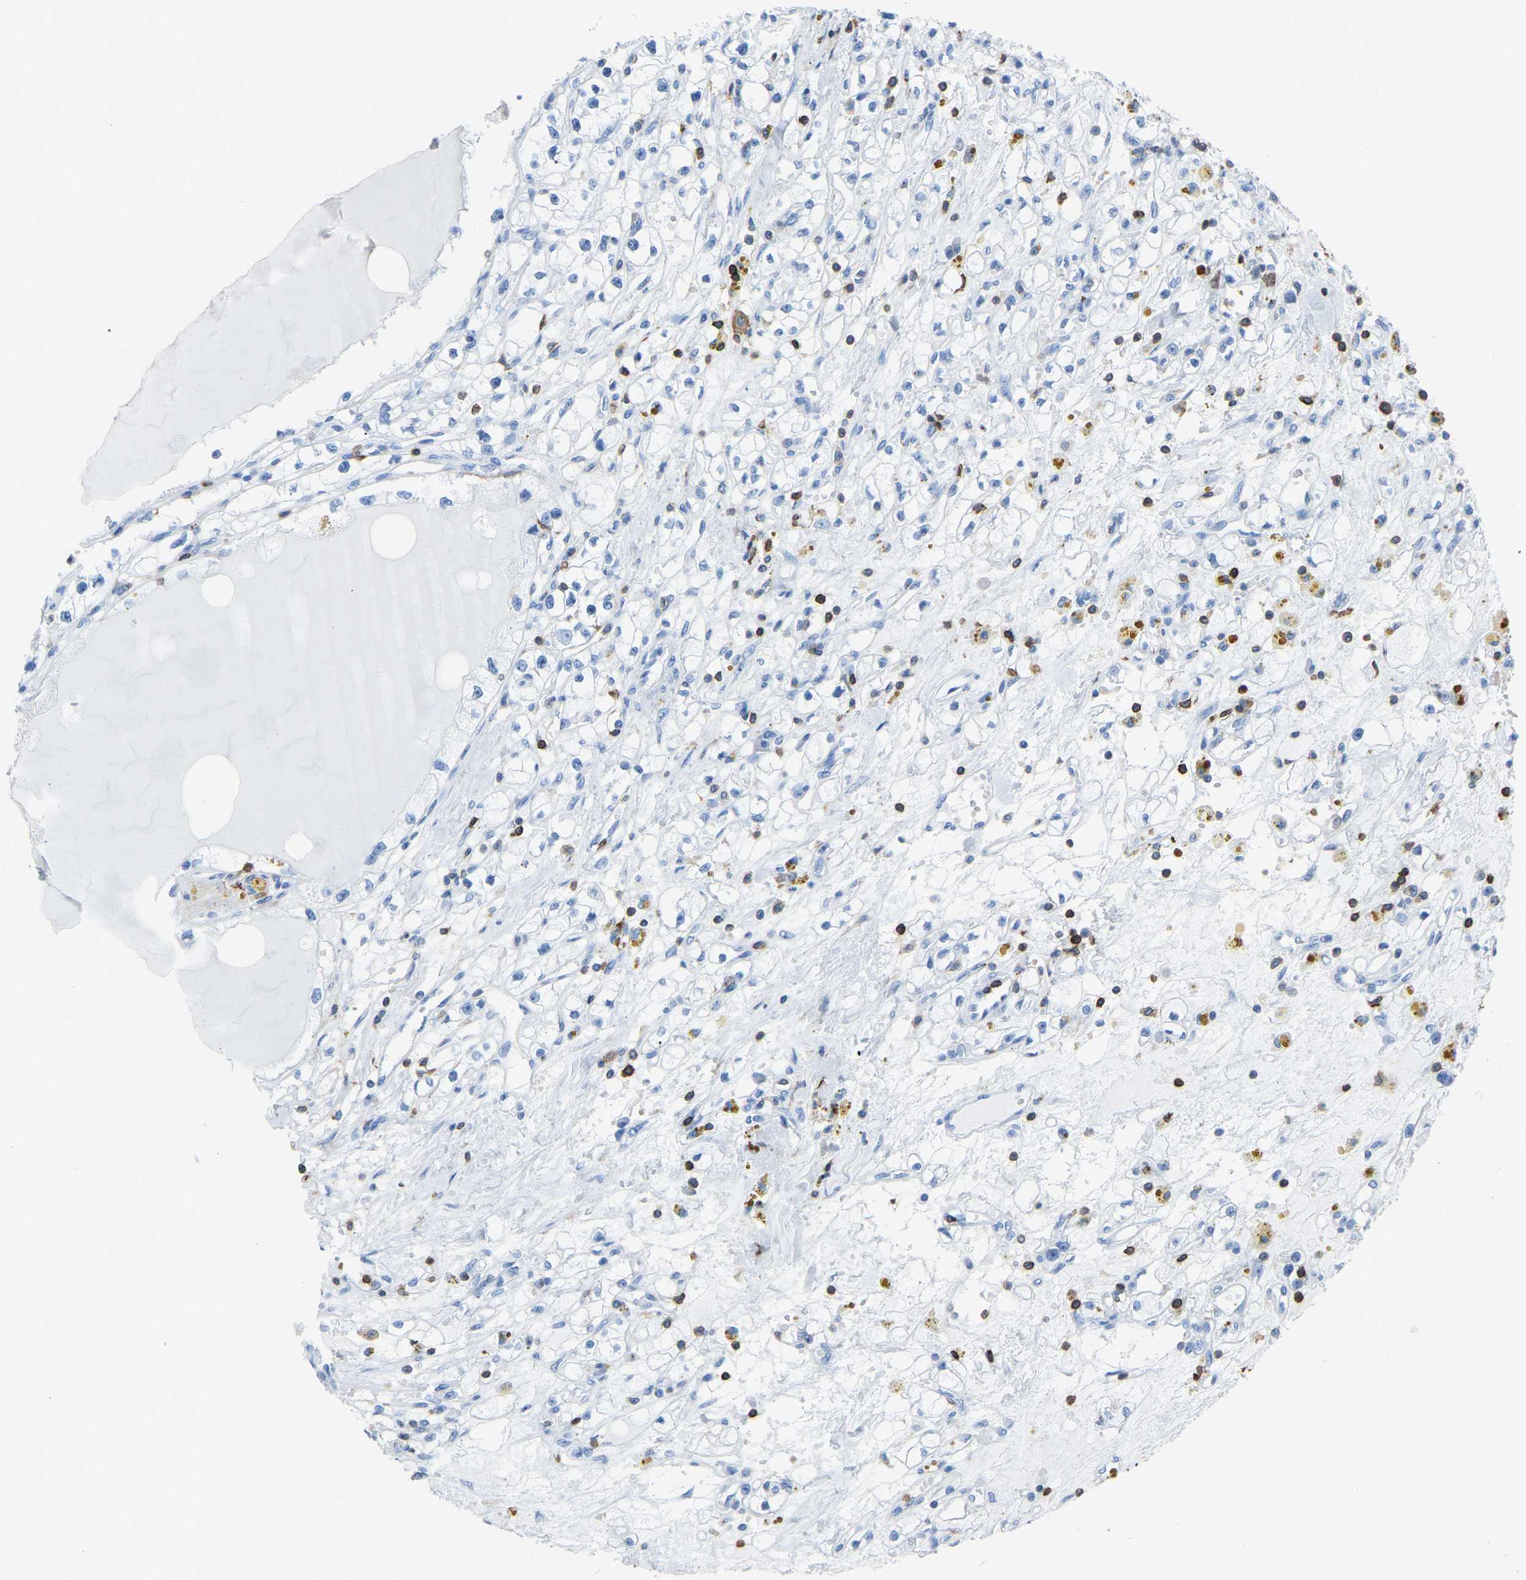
{"staining": {"intensity": "negative", "quantity": "none", "location": "none"}, "tissue": "renal cancer", "cell_type": "Tumor cells", "image_type": "cancer", "snomed": [{"axis": "morphology", "description": "Adenocarcinoma, NOS"}, {"axis": "topography", "description": "Kidney"}], "caption": "The image demonstrates no staining of tumor cells in adenocarcinoma (renal).", "gene": "LSP1", "patient": {"sex": "male", "age": 56}}